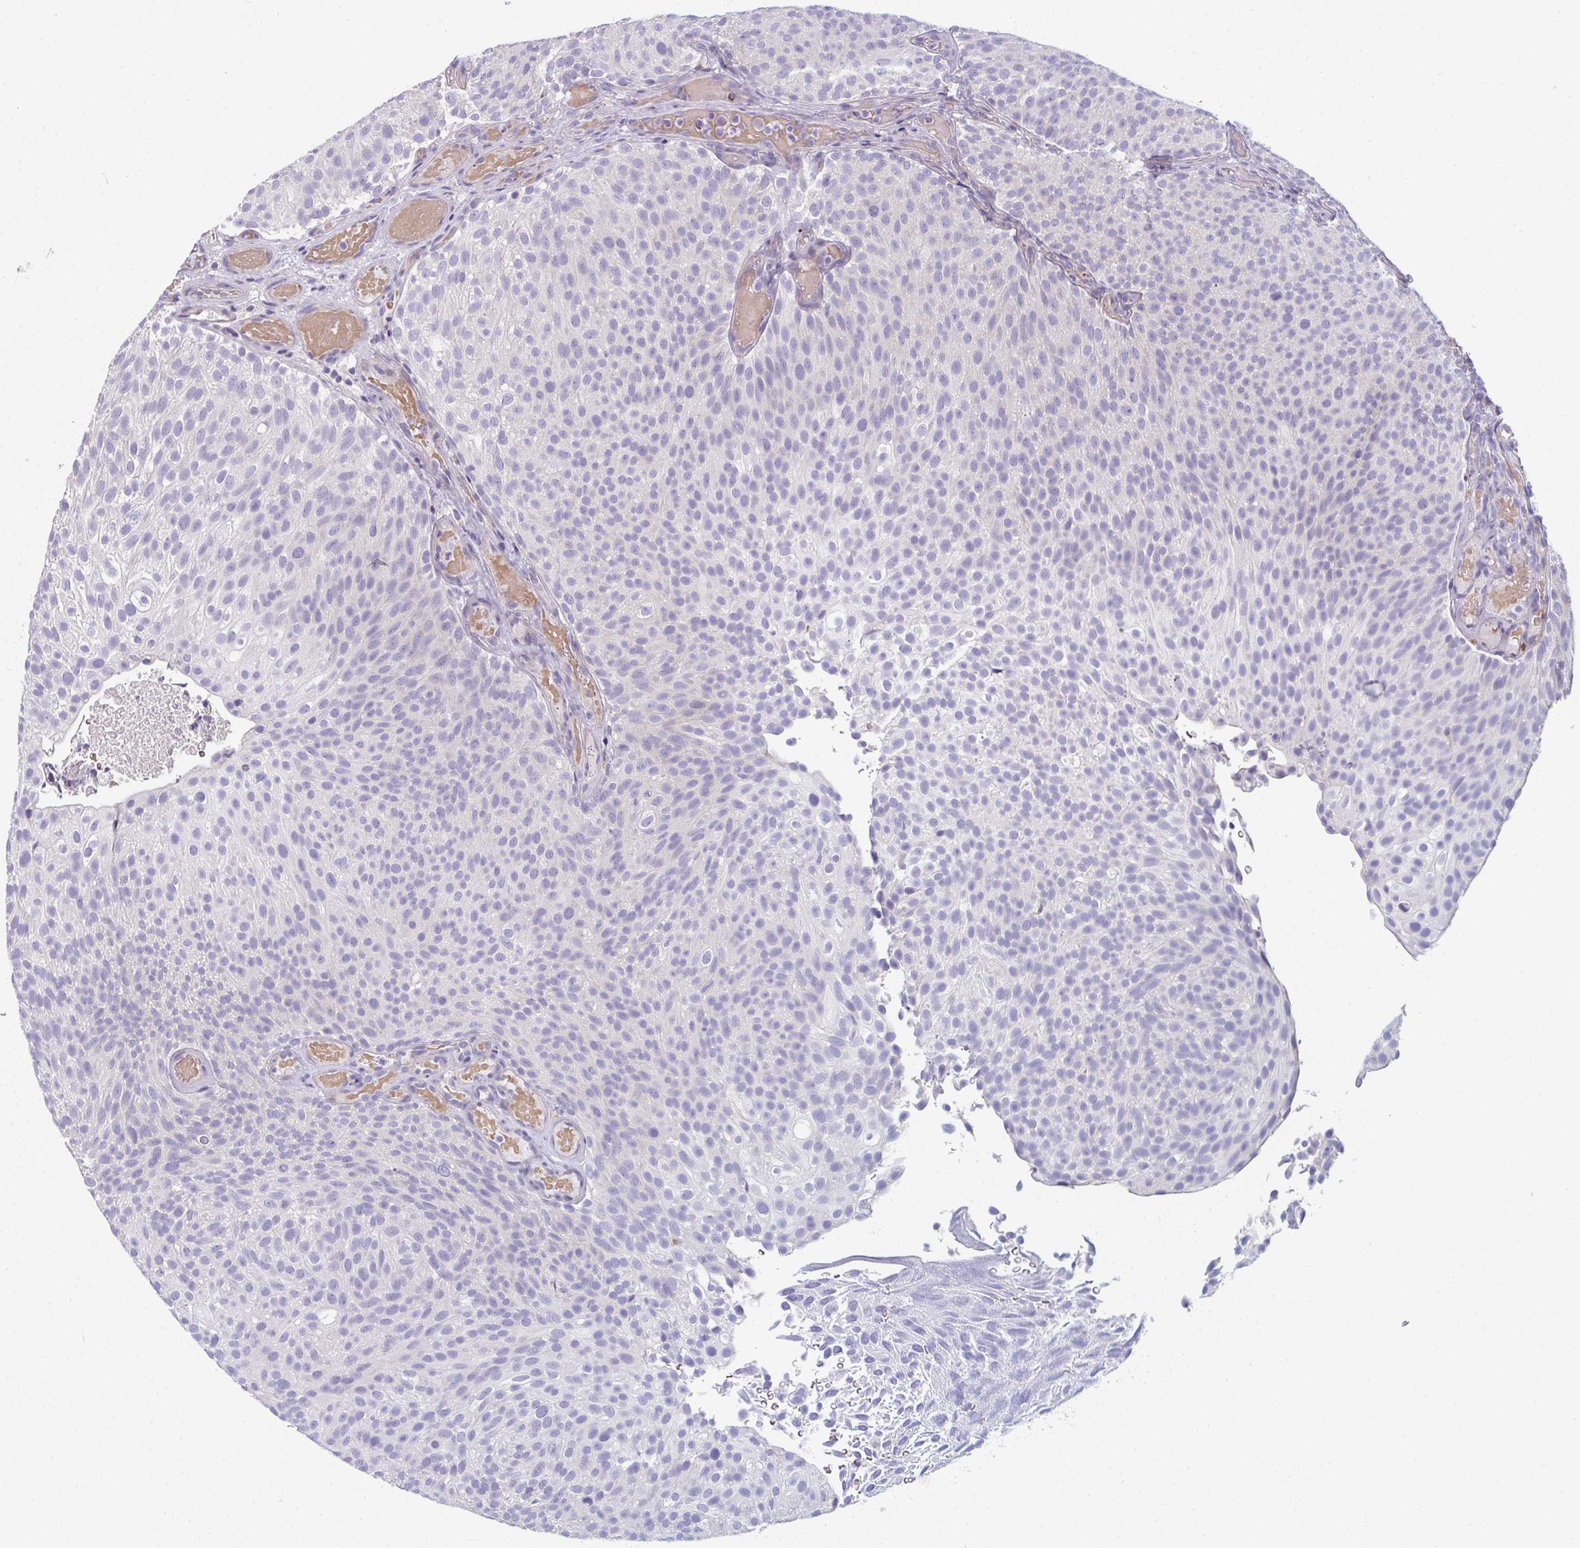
{"staining": {"intensity": "negative", "quantity": "none", "location": "none"}, "tissue": "urothelial cancer", "cell_type": "Tumor cells", "image_type": "cancer", "snomed": [{"axis": "morphology", "description": "Urothelial carcinoma, Low grade"}, {"axis": "topography", "description": "Urinary bladder"}], "caption": "Tumor cells are negative for protein expression in human urothelial carcinoma (low-grade).", "gene": "EIF1AD", "patient": {"sex": "male", "age": 78}}